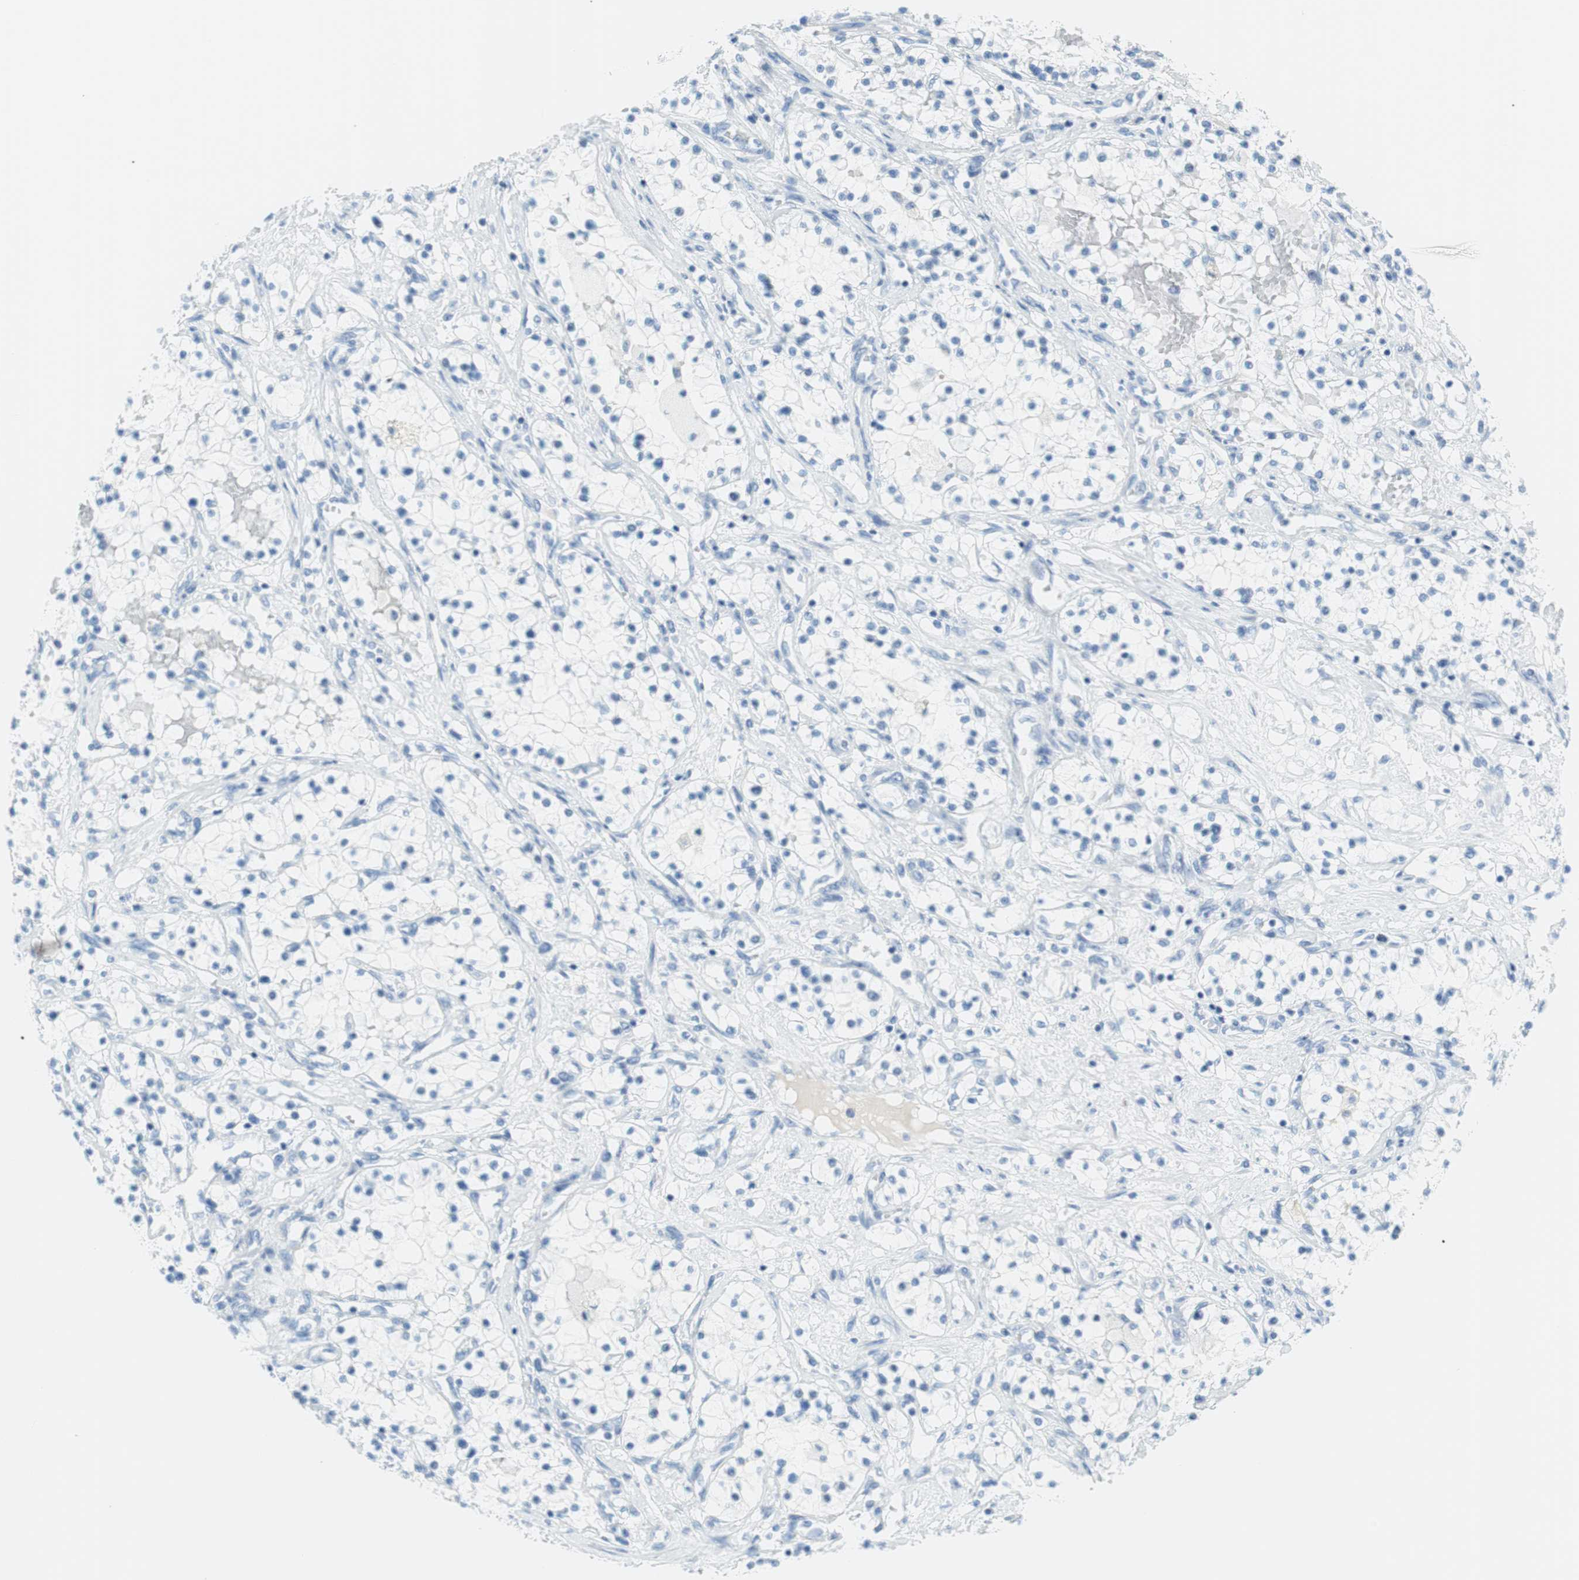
{"staining": {"intensity": "negative", "quantity": "none", "location": "none"}, "tissue": "renal cancer", "cell_type": "Tumor cells", "image_type": "cancer", "snomed": [{"axis": "morphology", "description": "Adenocarcinoma, NOS"}, {"axis": "topography", "description": "Kidney"}], "caption": "This image is of adenocarcinoma (renal) stained with immunohistochemistry (IHC) to label a protein in brown with the nuclei are counter-stained blue. There is no positivity in tumor cells. Brightfield microscopy of immunohistochemistry (IHC) stained with DAB (brown) and hematoxylin (blue), captured at high magnification.", "gene": "MYH1", "patient": {"sex": "male", "age": 68}}